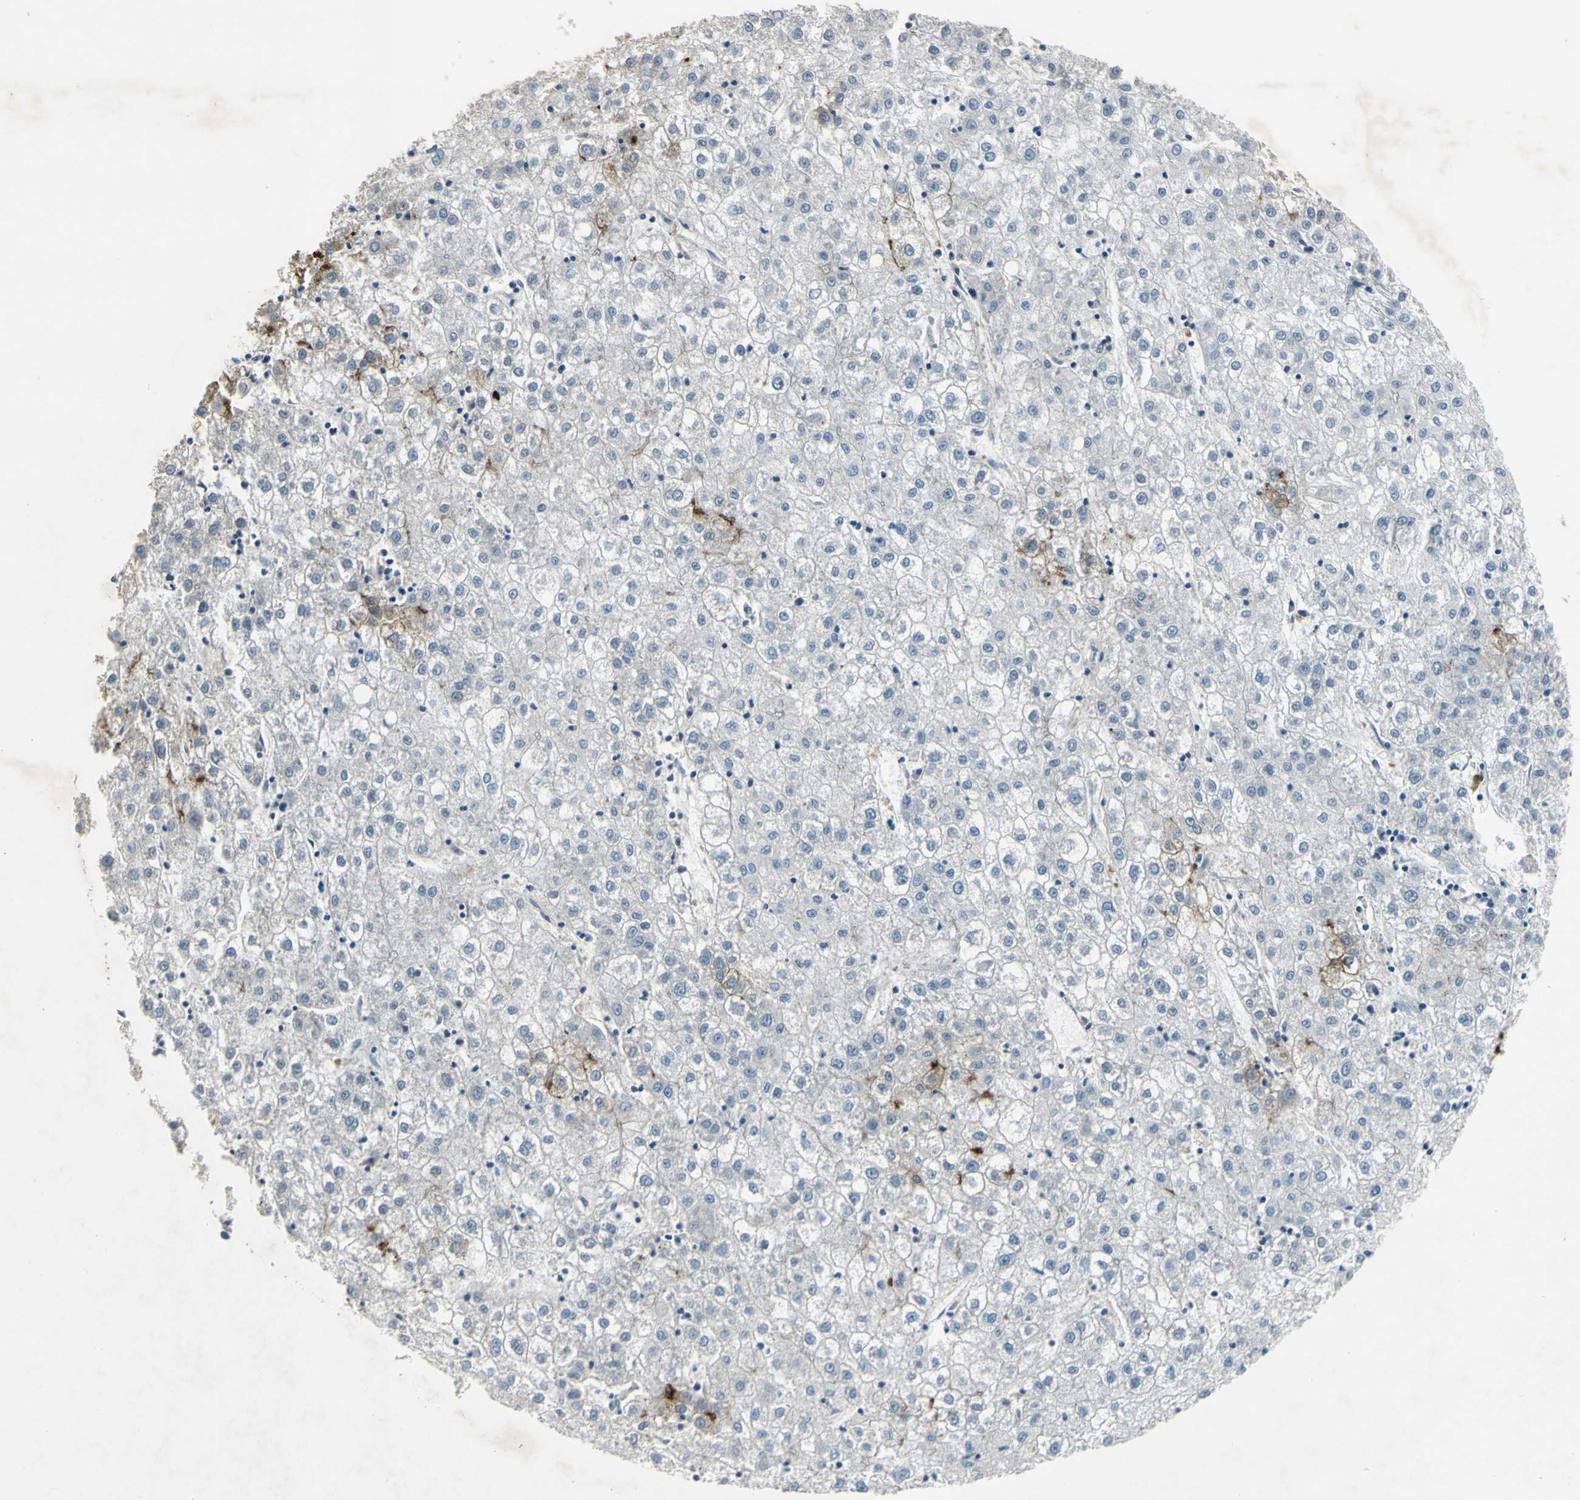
{"staining": {"intensity": "moderate", "quantity": "<25%", "location": "cytoplasmic/membranous"}, "tissue": "liver cancer", "cell_type": "Tumor cells", "image_type": "cancer", "snomed": [{"axis": "morphology", "description": "Carcinoma, Hepatocellular, NOS"}, {"axis": "topography", "description": "Liver"}], "caption": "Liver cancer stained for a protein displays moderate cytoplasmic/membranous positivity in tumor cells.", "gene": "IGHM", "patient": {"sex": "male", "age": 72}}